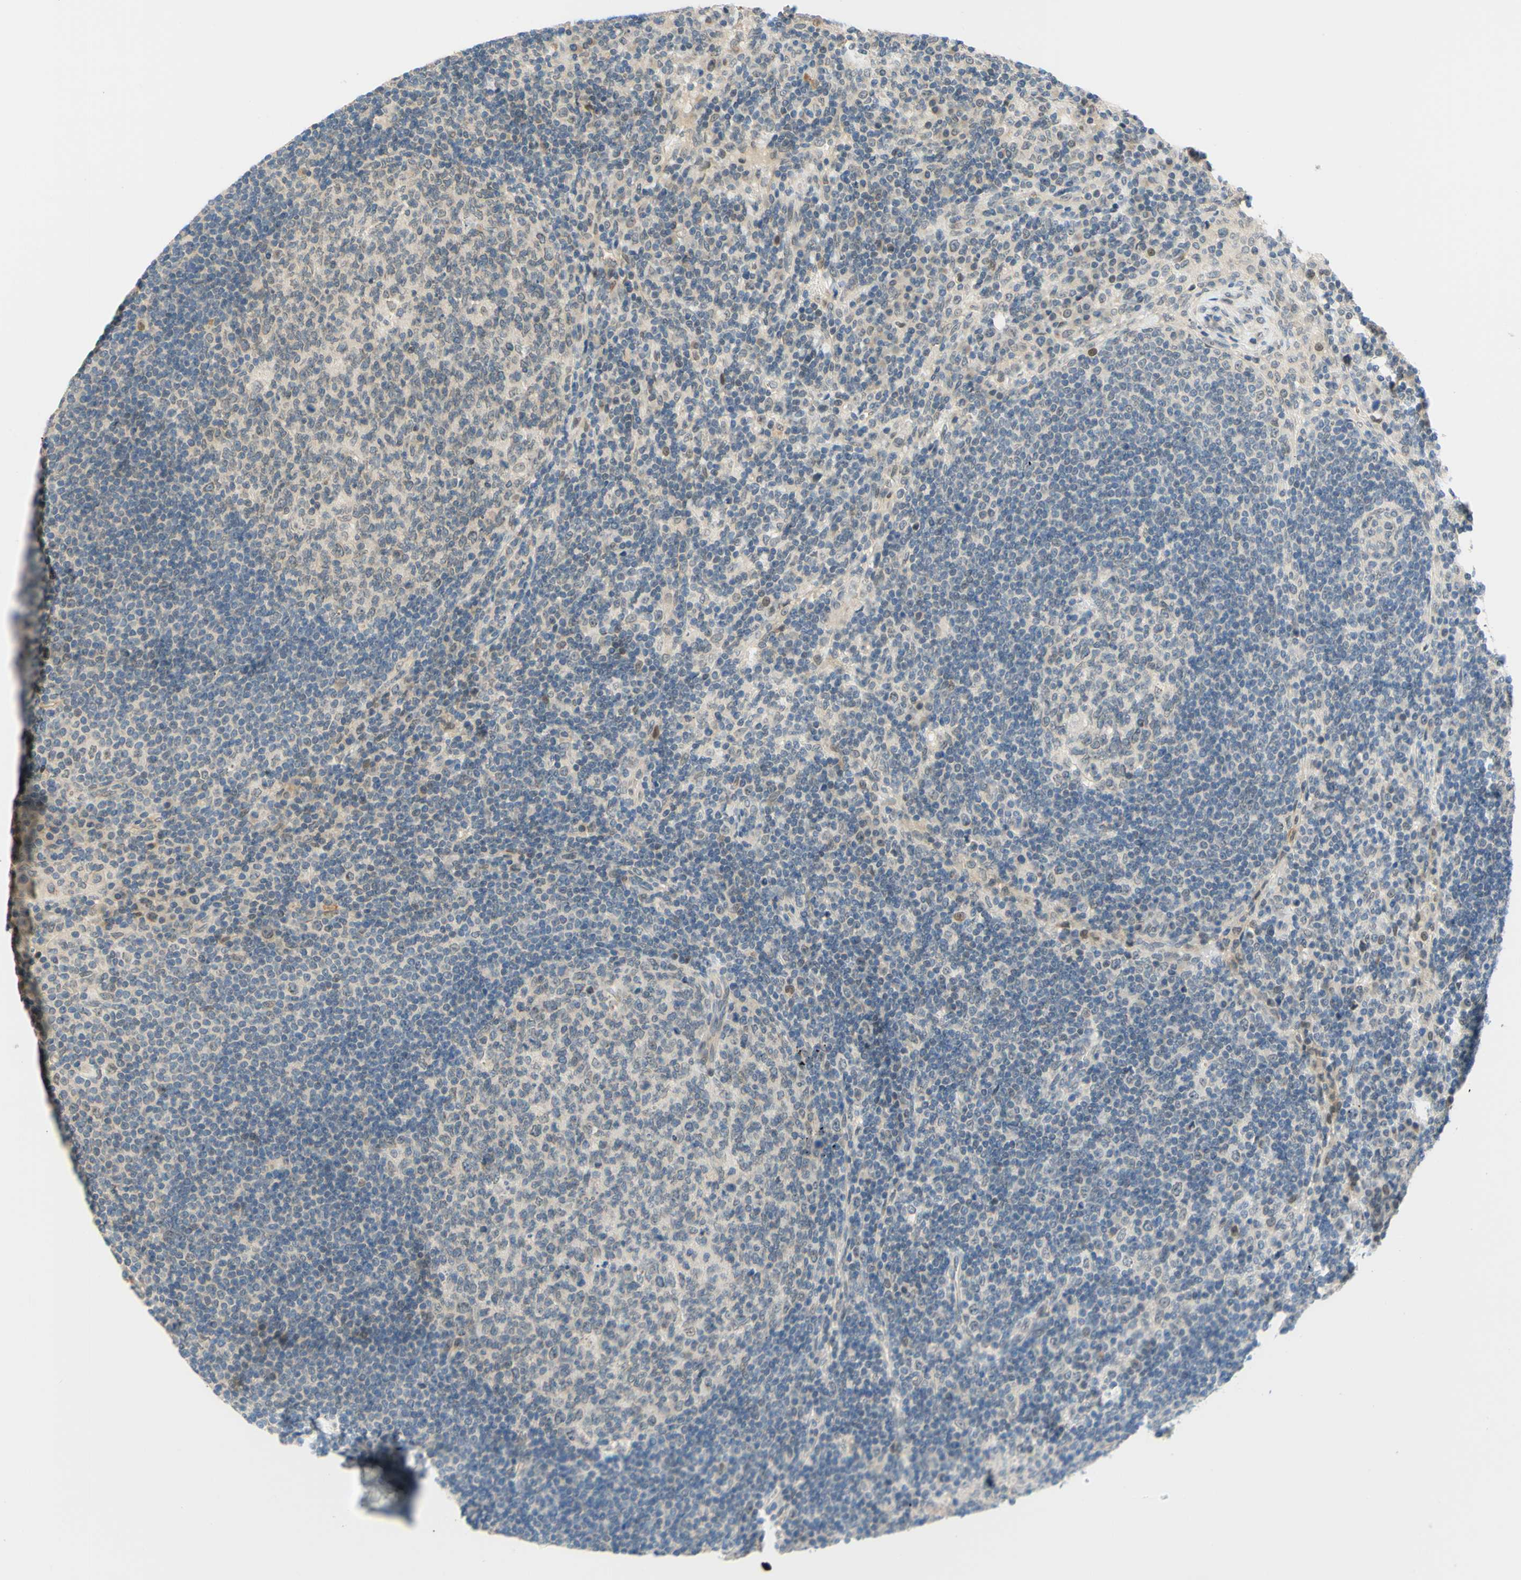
{"staining": {"intensity": "negative", "quantity": "none", "location": "none"}, "tissue": "lymph node", "cell_type": "Germinal center cells", "image_type": "normal", "snomed": [{"axis": "morphology", "description": "Normal tissue, NOS"}, {"axis": "topography", "description": "Lymph node"}], "caption": "High power microscopy micrograph of an immunohistochemistry (IHC) photomicrograph of benign lymph node, revealing no significant positivity in germinal center cells.", "gene": "C2CD2L", "patient": {"sex": "female", "age": 53}}